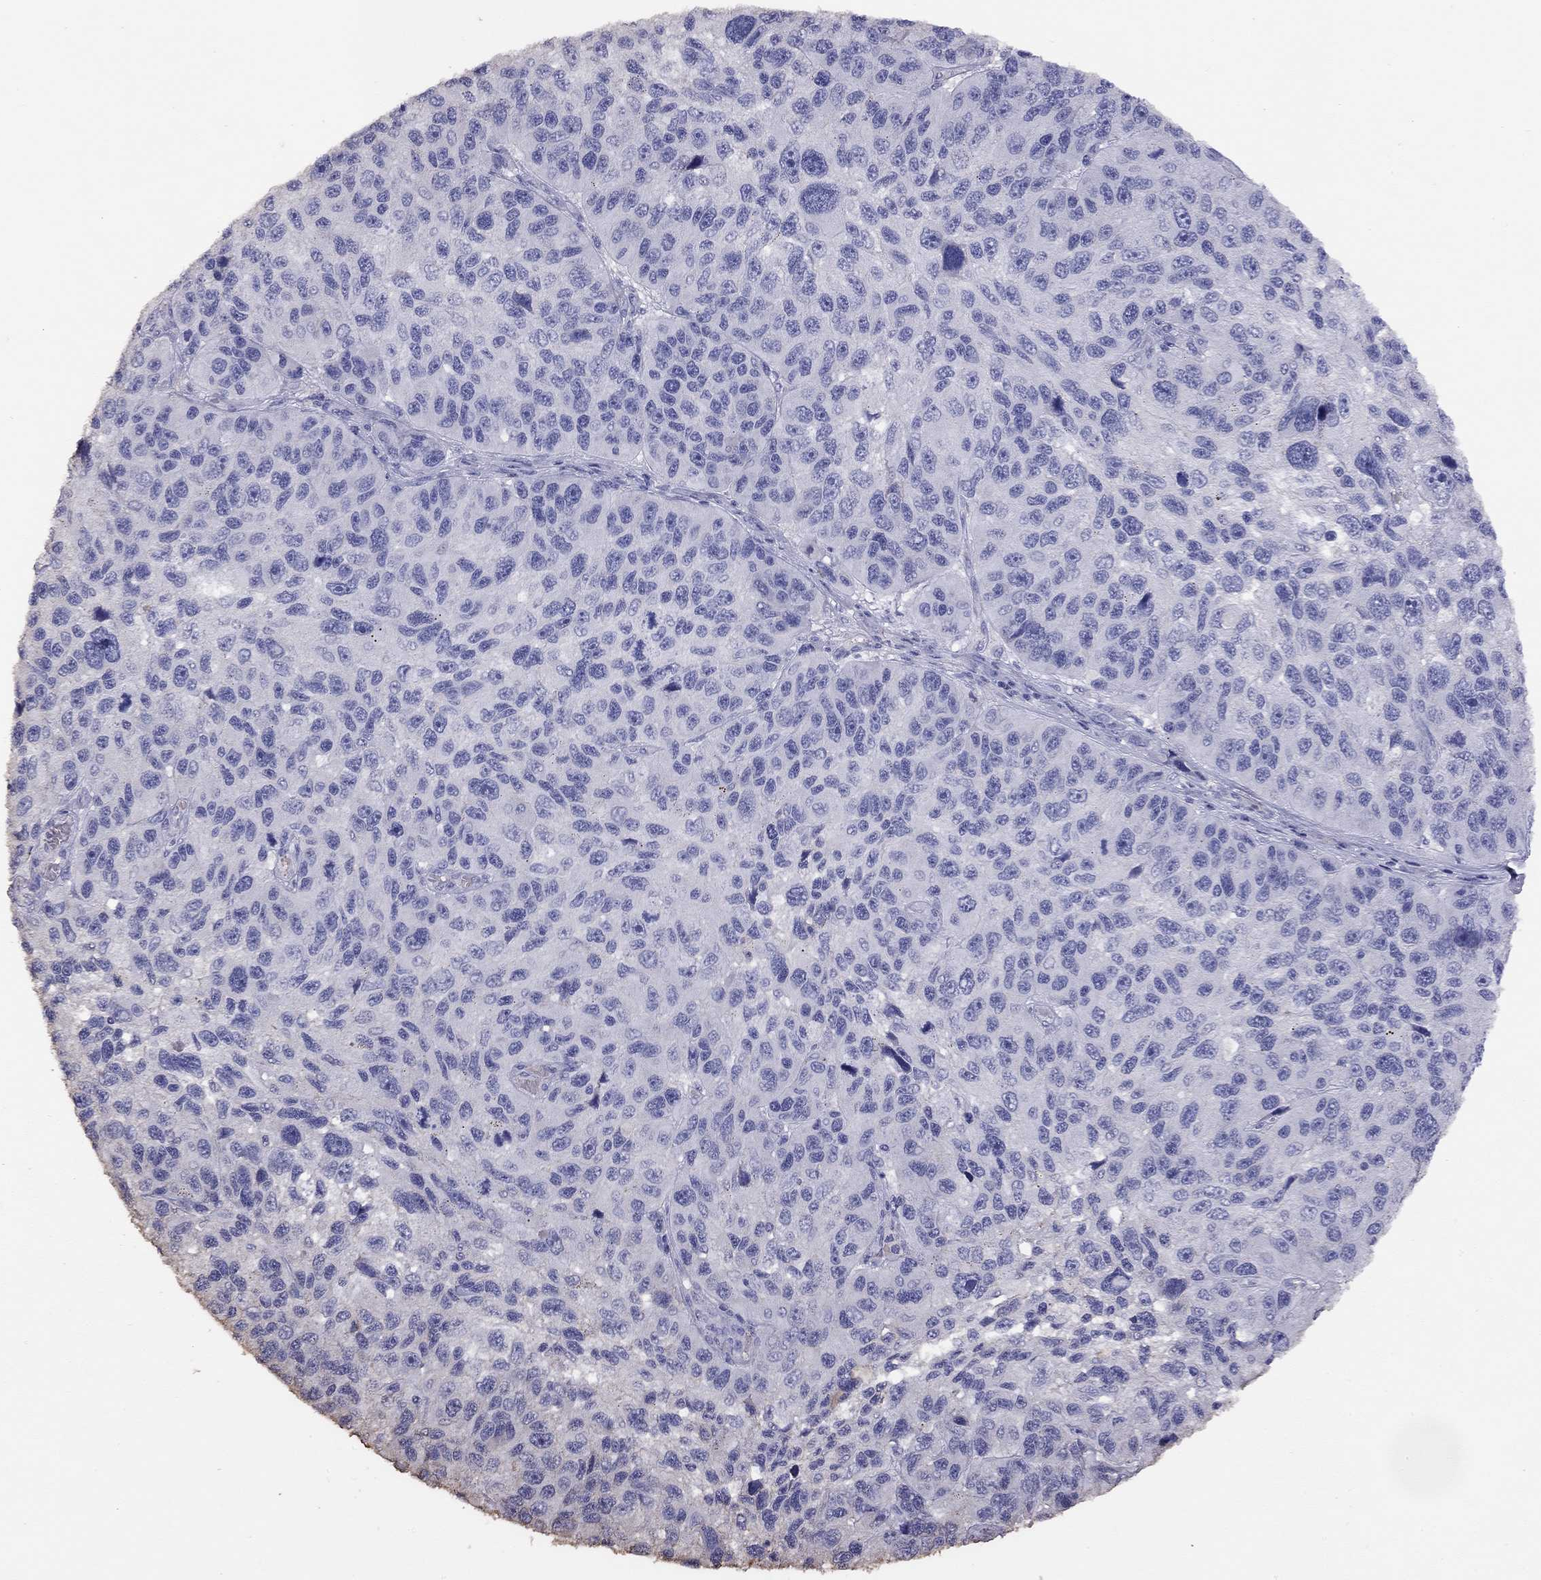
{"staining": {"intensity": "negative", "quantity": "none", "location": "none"}, "tissue": "melanoma", "cell_type": "Tumor cells", "image_type": "cancer", "snomed": [{"axis": "morphology", "description": "Malignant melanoma, NOS"}, {"axis": "topography", "description": "Skin"}], "caption": "DAB (3,3'-diaminobenzidine) immunohistochemical staining of malignant melanoma displays no significant staining in tumor cells.", "gene": "SUN3", "patient": {"sex": "male", "age": 53}}